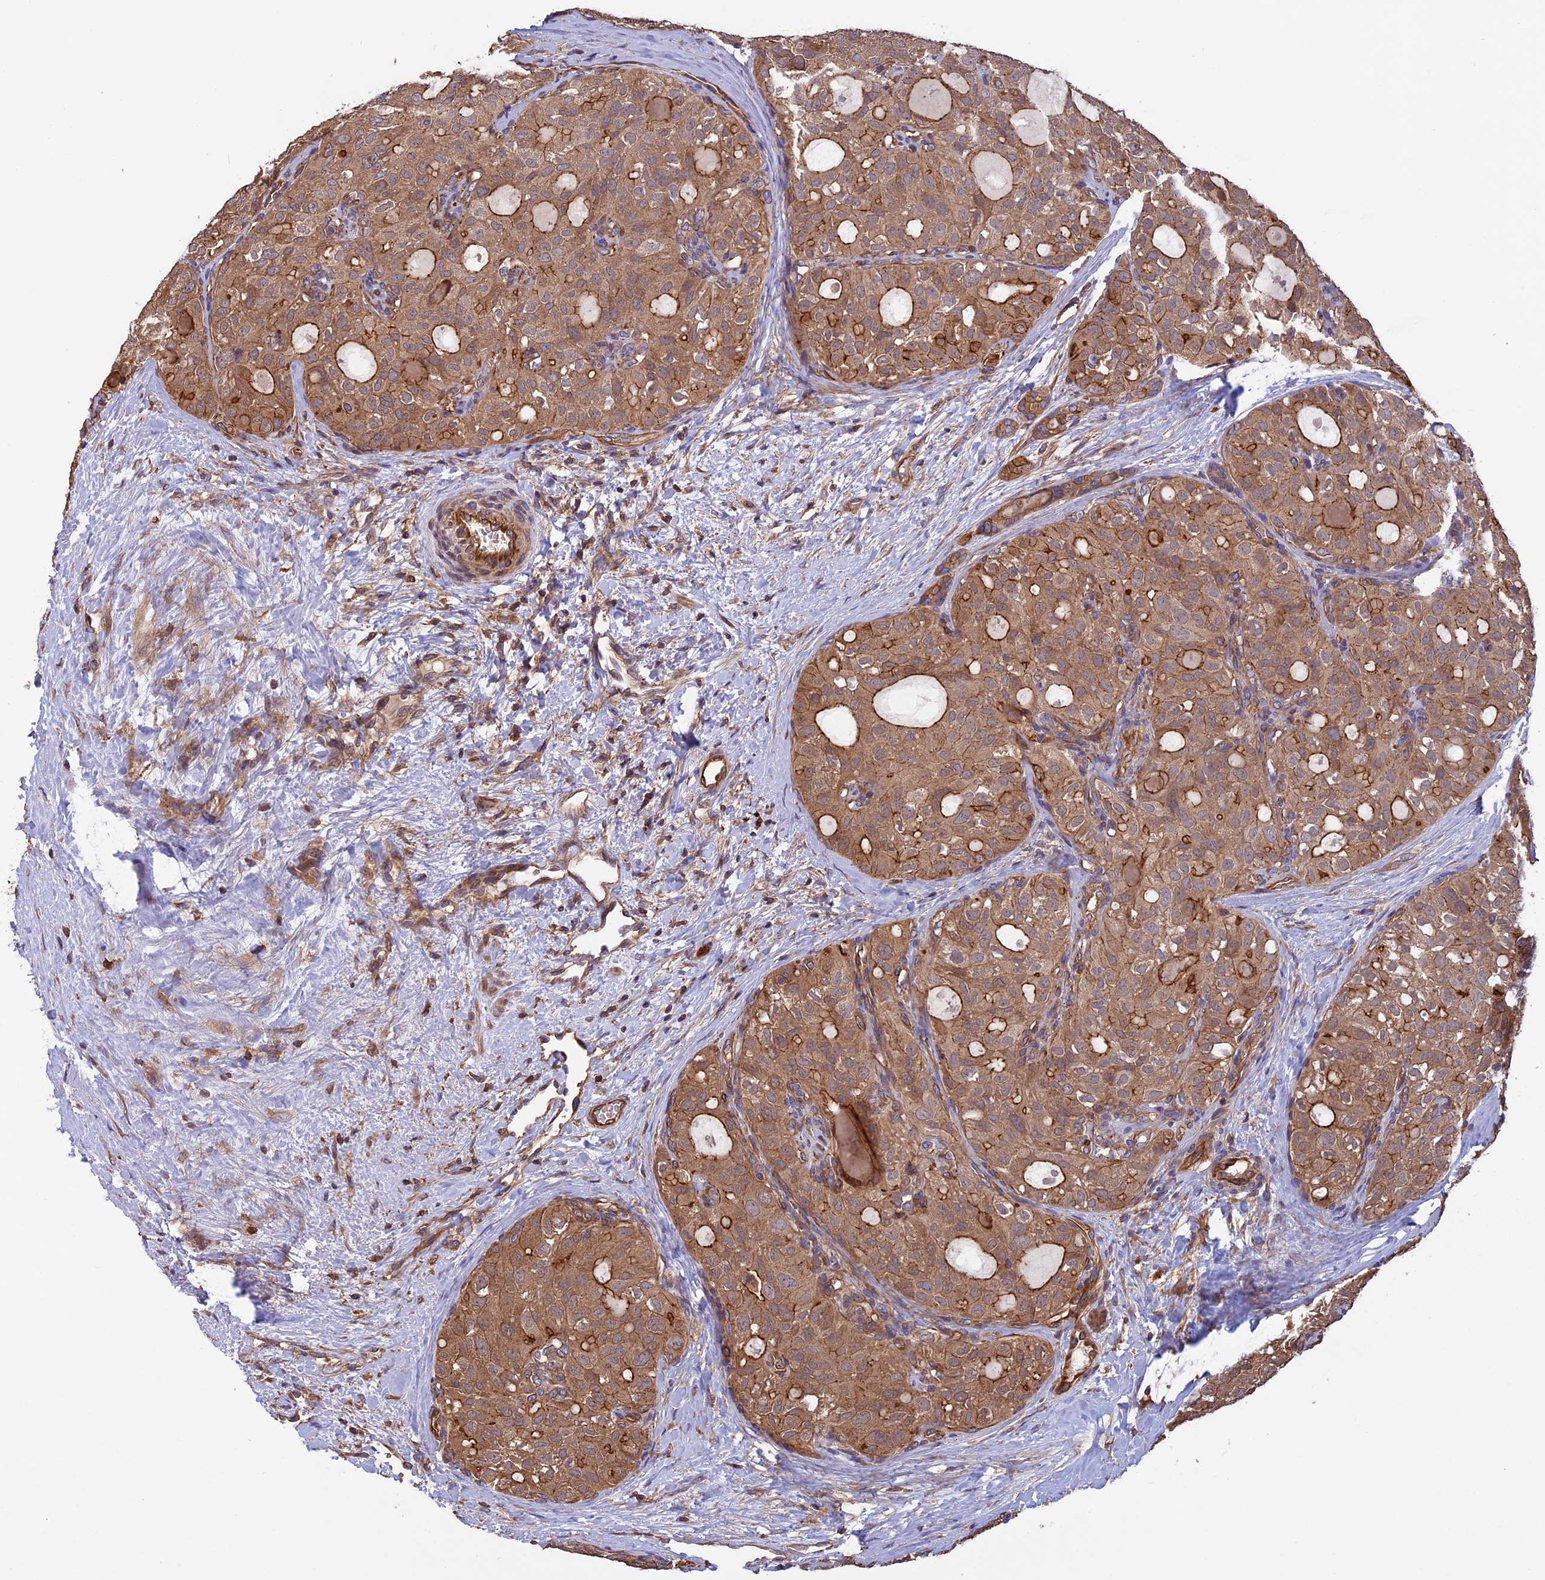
{"staining": {"intensity": "moderate", "quantity": ">75%", "location": "cytoplasmic/membranous"}, "tissue": "thyroid cancer", "cell_type": "Tumor cells", "image_type": "cancer", "snomed": [{"axis": "morphology", "description": "Follicular adenoma carcinoma, NOS"}, {"axis": "topography", "description": "Thyroid gland"}], "caption": "High-magnification brightfield microscopy of thyroid cancer (follicular adenoma carcinoma) stained with DAB (3,3'-diaminobenzidine) (brown) and counterstained with hematoxylin (blue). tumor cells exhibit moderate cytoplasmic/membranous positivity is identified in approximately>75% of cells.", "gene": "GAS8", "patient": {"sex": "male", "age": 75}}